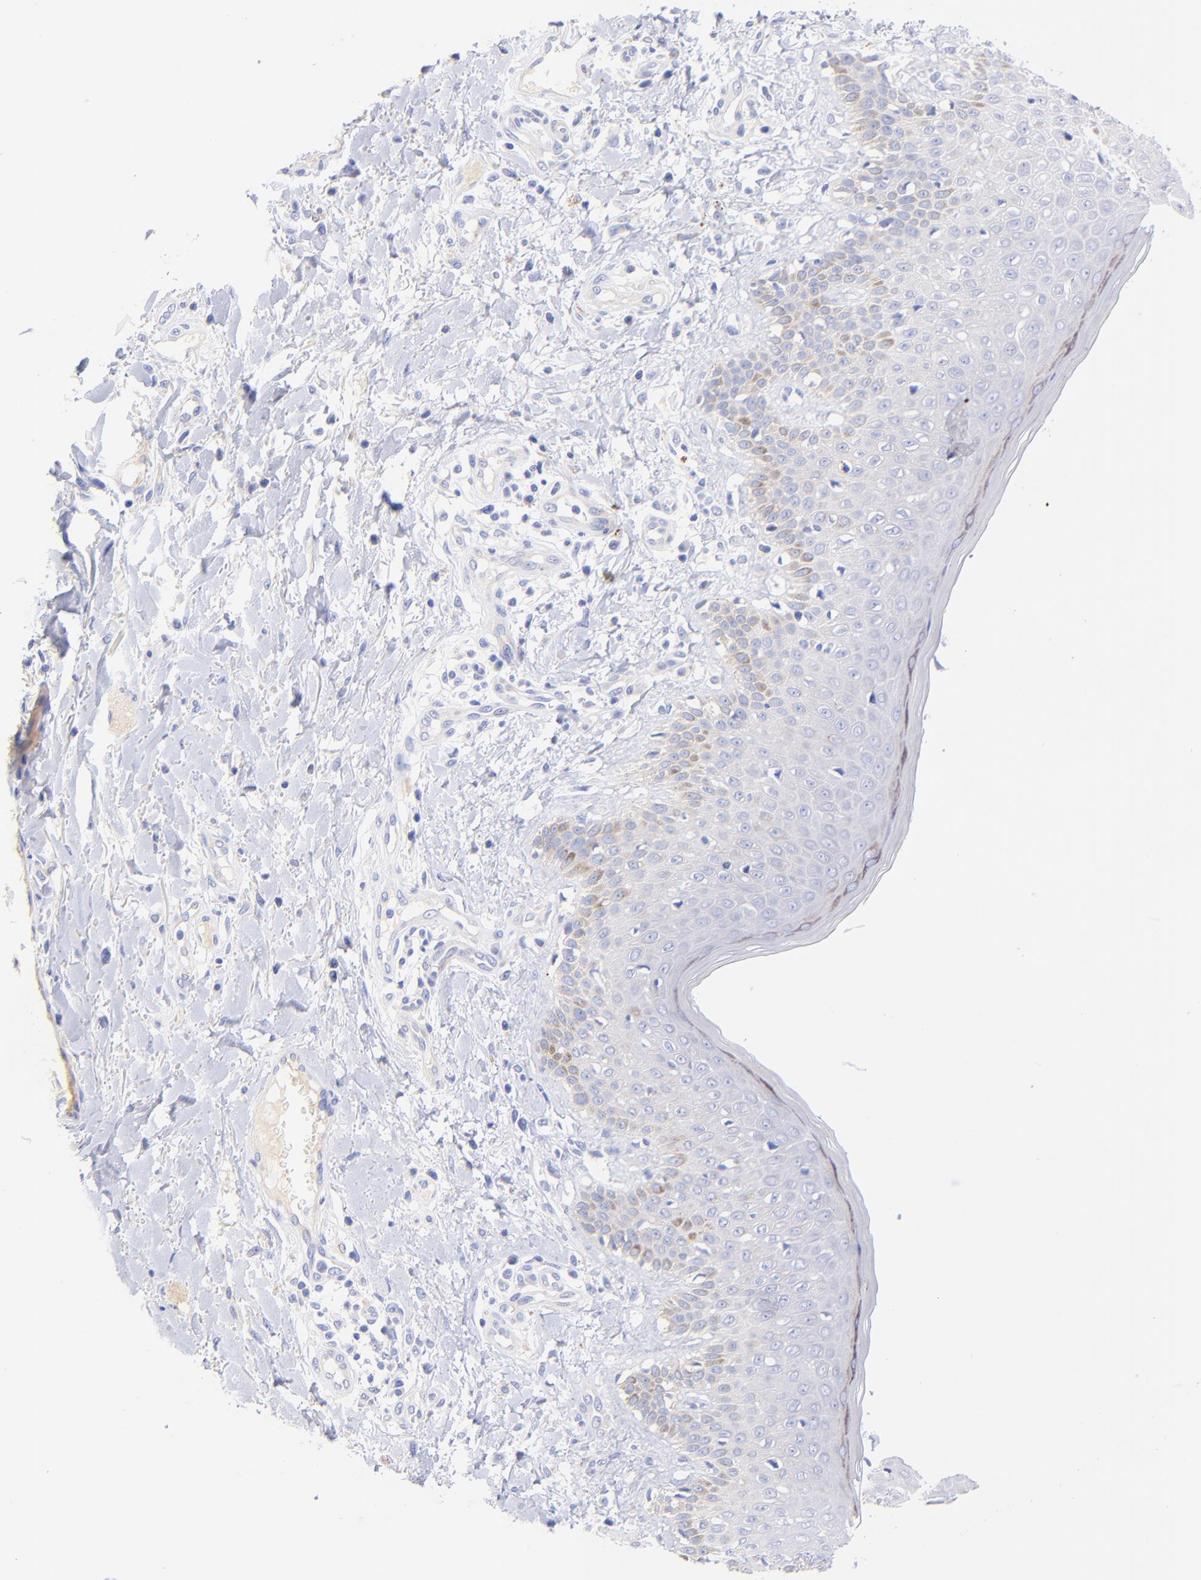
{"staining": {"intensity": "weak", "quantity": "25%-75%", "location": "cytoplasmic/membranous"}, "tissue": "skin cancer", "cell_type": "Tumor cells", "image_type": "cancer", "snomed": [{"axis": "morphology", "description": "Squamous cell carcinoma, NOS"}, {"axis": "topography", "description": "Skin"}], "caption": "A photomicrograph of human skin cancer stained for a protein demonstrates weak cytoplasmic/membranous brown staining in tumor cells. Nuclei are stained in blue.", "gene": "GPHN", "patient": {"sex": "female", "age": 59}}